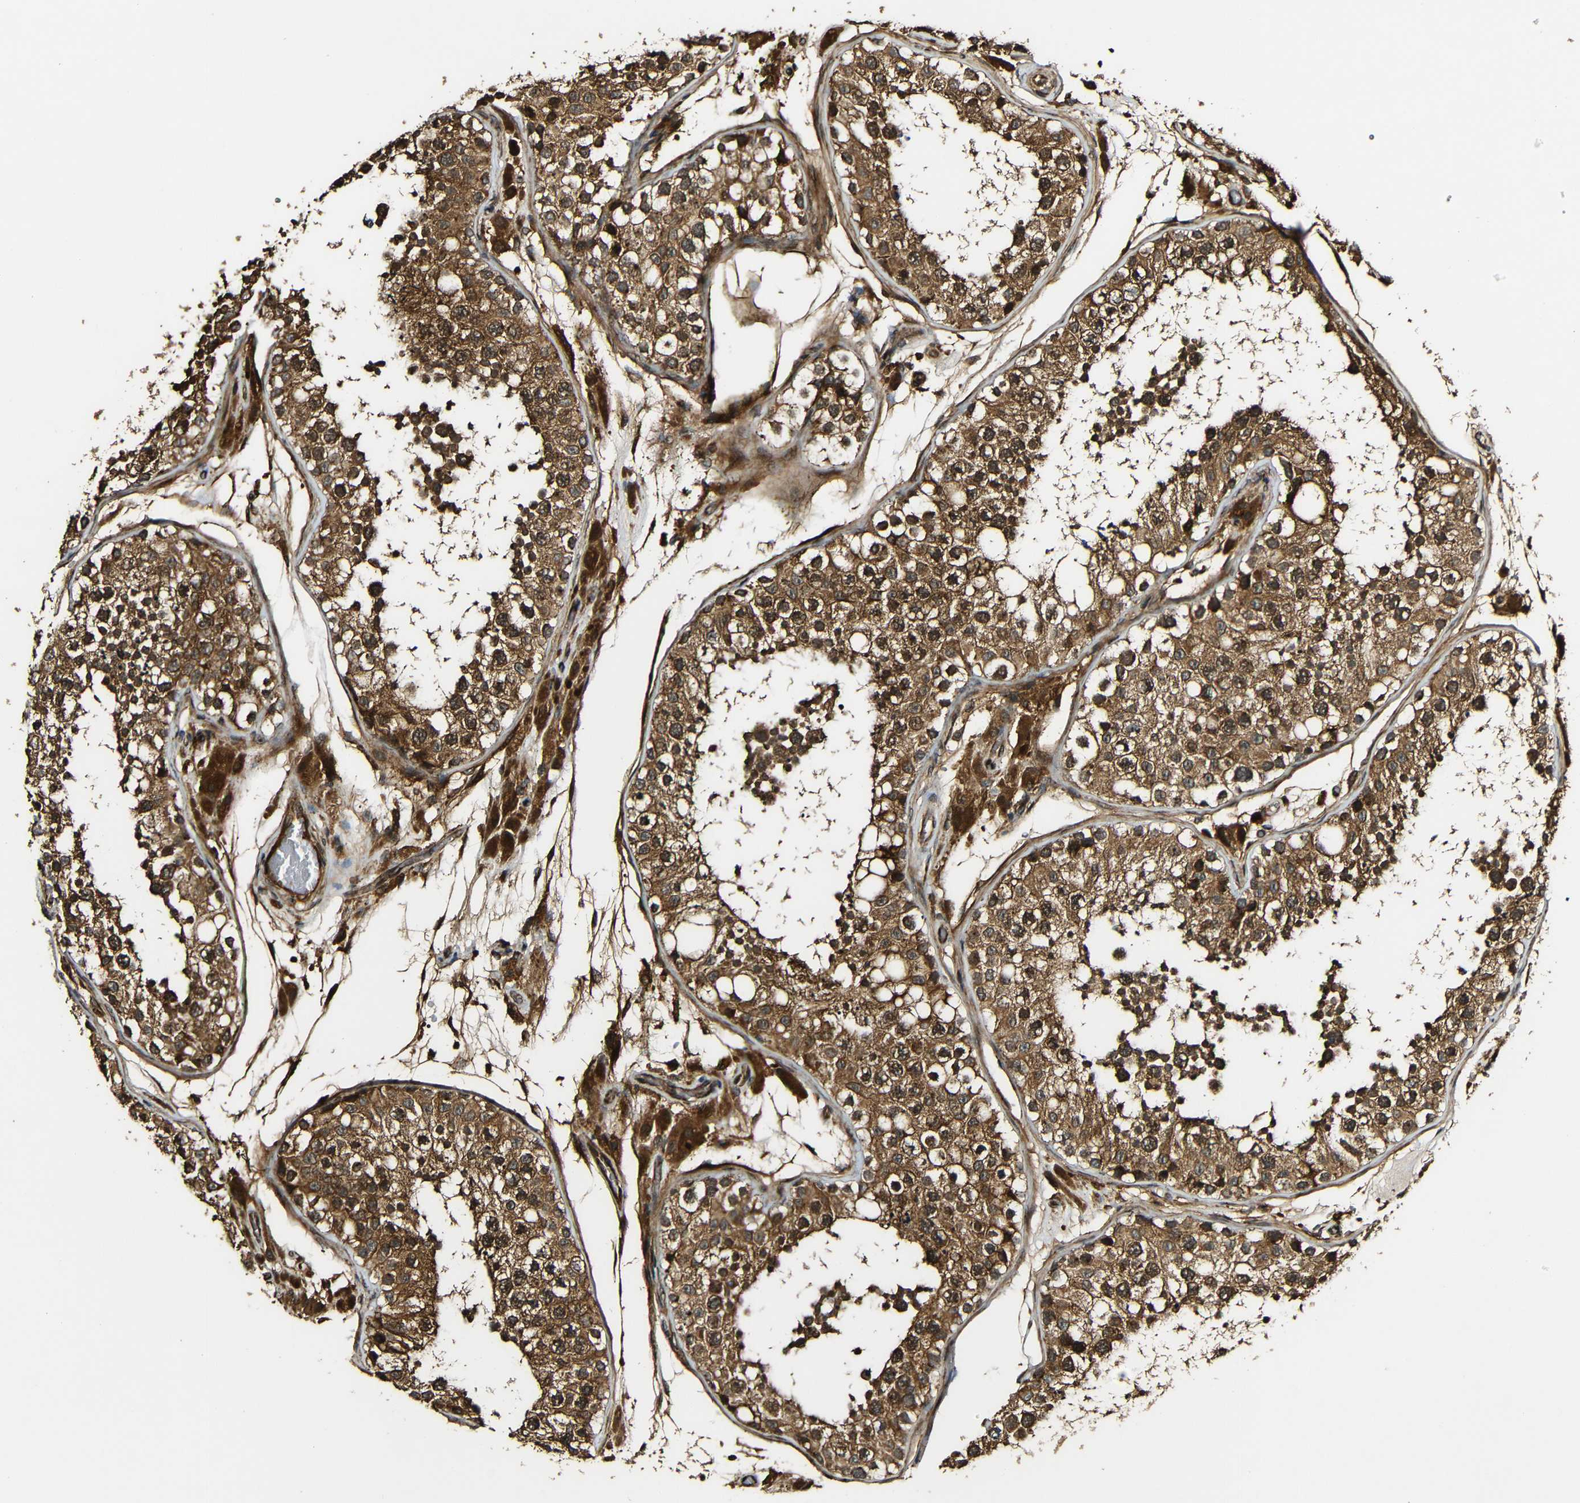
{"staining": {"intensity": "strong", "quantity": ">75%", "location": "cytoplasmic/membranous"}, "tissue": "testis", "cell_type": "Cells in seminiferous ducts", "image_type": "normal", "snomed": [{"axis": "morphology", "description": "Normal tissue, NOS"}, {"axis": "topography", "description": "Testis"}, {"axis": "topography", "description": "Epididymis"}], "caption": "Immunohistochemical staining of unremarkable human testis shows >75% levels of strong cytoplasmic/membranous protein positivity in about >75% of cells in seminiferous ducts. The protein is shown in brown color, while the nuclei are stained blue.", "gene": "CASP8", "patient": {"sex": "male", "age": 26}}